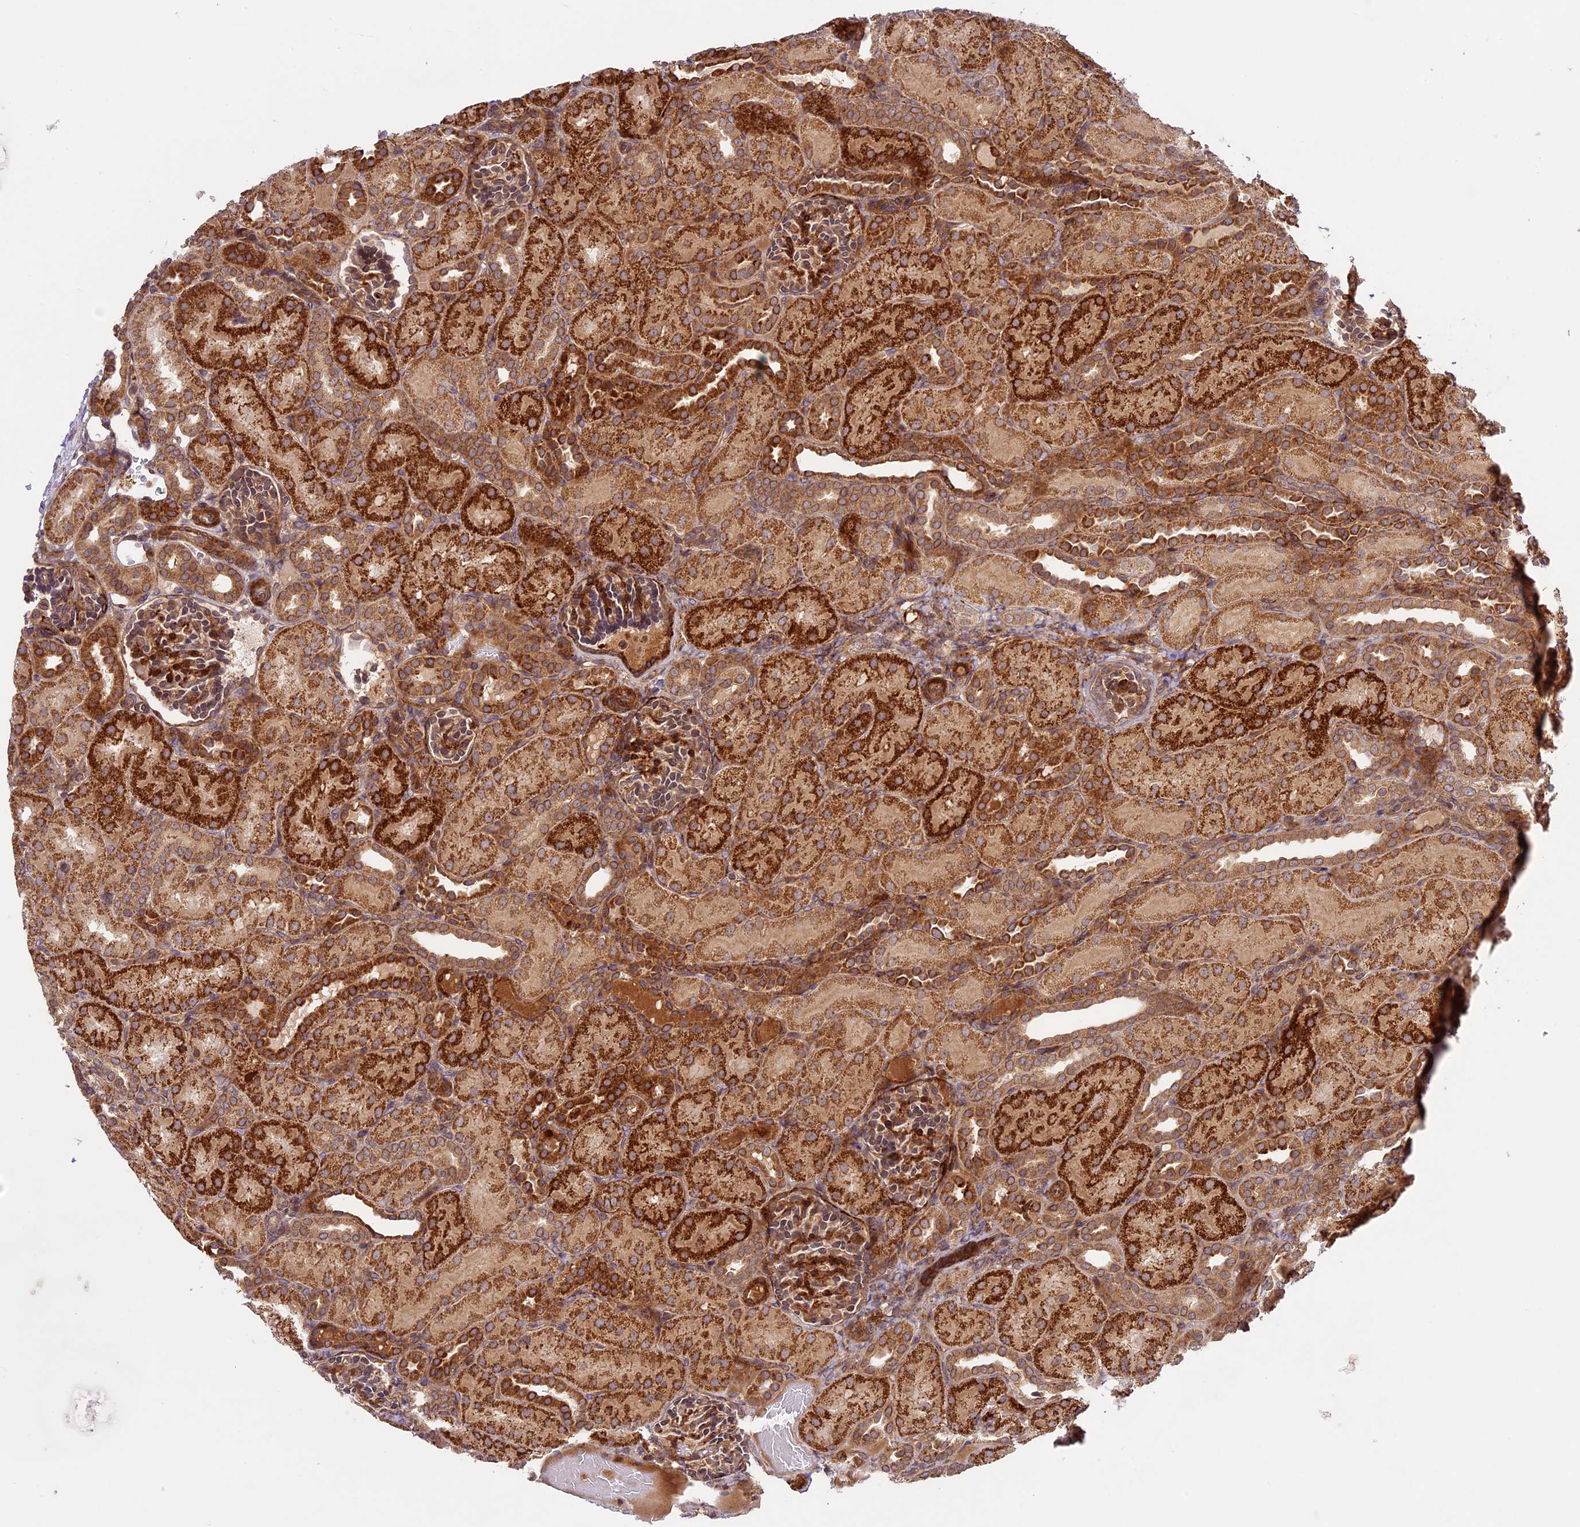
{"staining": {"intensity": "moderate", "quantity": ">75%", "location": "cytoplasmic/membranous"}, "tissue": "kidney", "cell_type": "Cells in glomeruli", "image_type": "normal", "snomed": [{"axis": "morphology", "description": "Normal tissue, NOS"}, {"axis": "topography", "description": "Kidney"}], "caption": "Protein expression analysis of unremarkable kidney exhibits moderate cytoplasmic/membranous positivity in about >75% of cells in glomeruli. The protein is stained brown, and the nuclei are stained in blue (DAB (3,3'-diaminobenzidine) IHC with brightfield microscopy, high magnification).", "gene": "DGKH", "patient": {"sex": "male", "age": 1}}